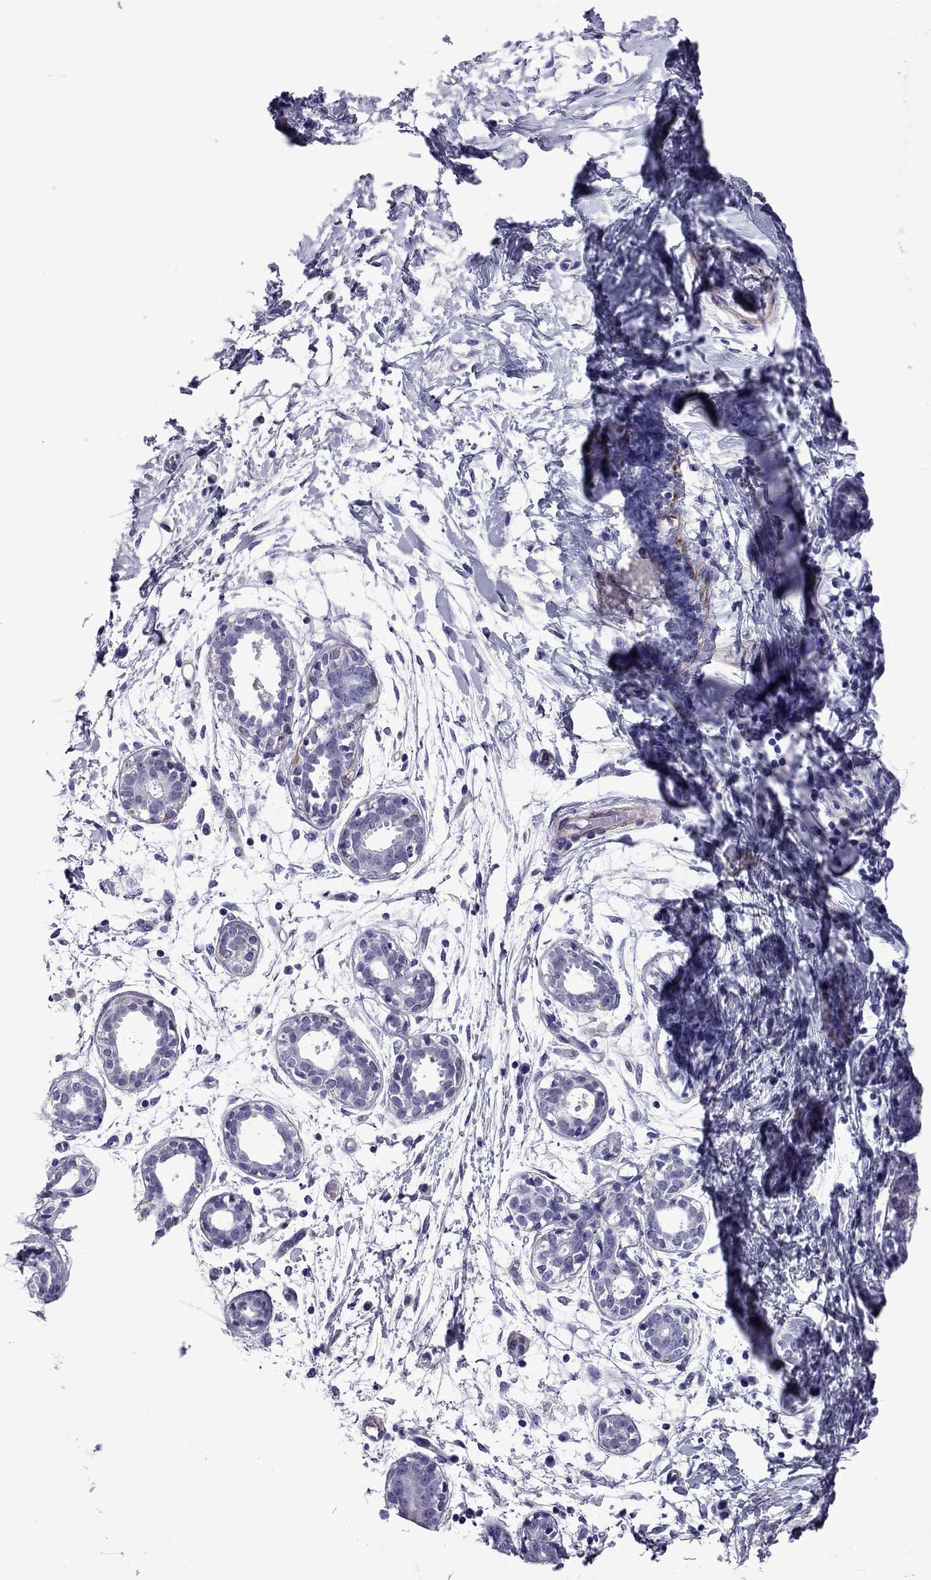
{"staining": {"intensity": "negative", "quantity": "none", "location": "none"}, "tissue": "breast", "cell_type": "Adipocytes", "image_type": "normal", "snomed": [{"axis": "morphology", "description": "Normal tissue, NOS"}, {"axis": "topography", "description": "Breast"}], "caption": "An immunohistochemistry micrograph of normal breast is shown. There is no staining in adipocytes of breast.", "gene": "CHRNA5", "patient": {"sex": "female", "age": 37}}